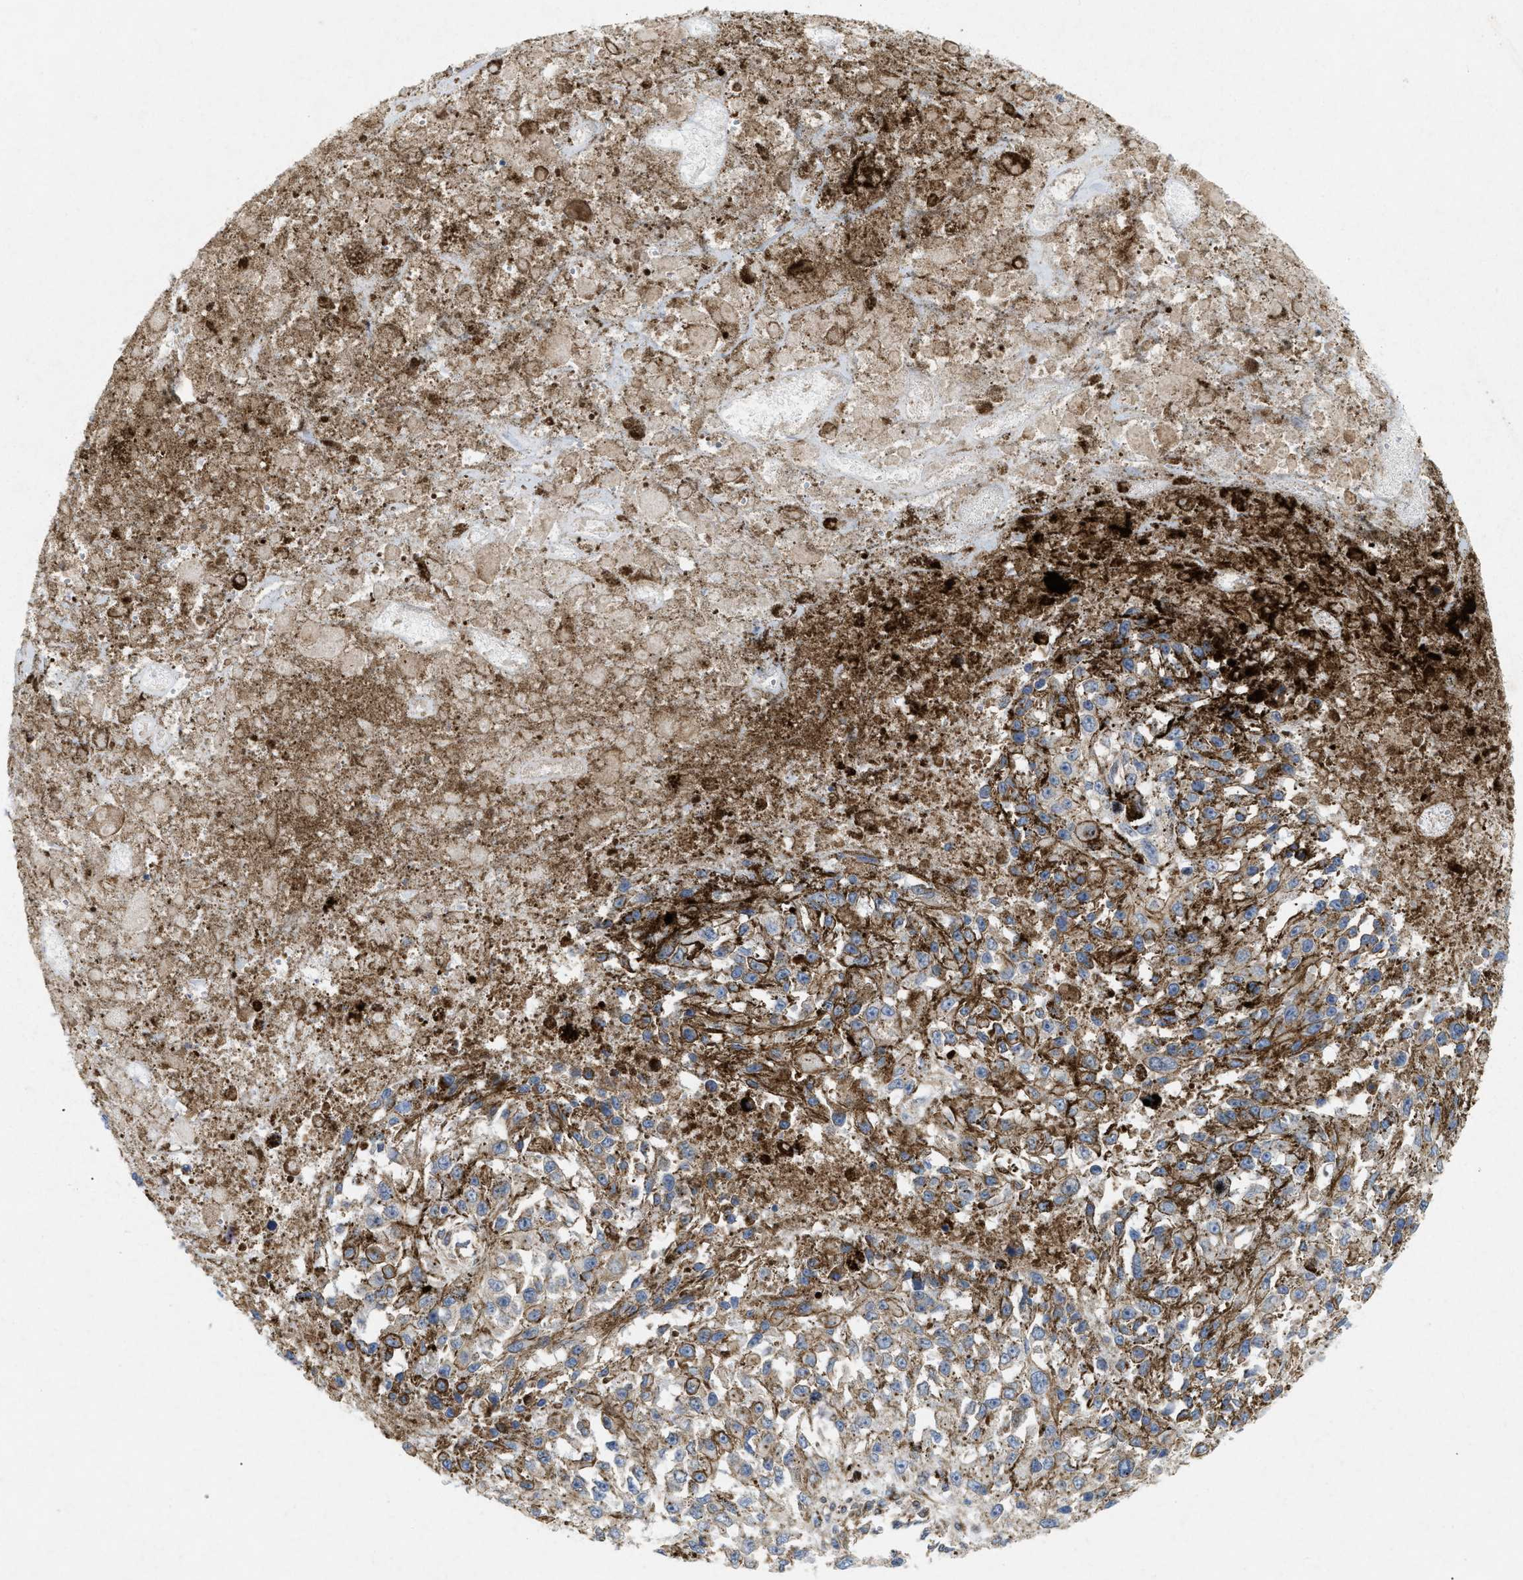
{"staining": {"intensity": "moderate", "quantity": ">75%", "location": "cytoplasmic/membranous"}, "tissue": "melanoma", "cell_type": "Tumor cells", "image_type": "cancer", "snomed": [{"axis": "morphology", "description": "Malignant melanoma, Metastatic site"}, {"axis": "topography", "description": "Lymph node"}], "caption": "Melanoma was stained to show a protein in brown. There is medium levels of moderate cytoplasmic/membranous expression in approximately >75% of tumor cells. (Stains: DAB in brown, nuclei in blue, Microscopy: brightfield microscopy at high magnification).", "gene": "DCTN4", "patient": {"sex": "male", "age": 59}}